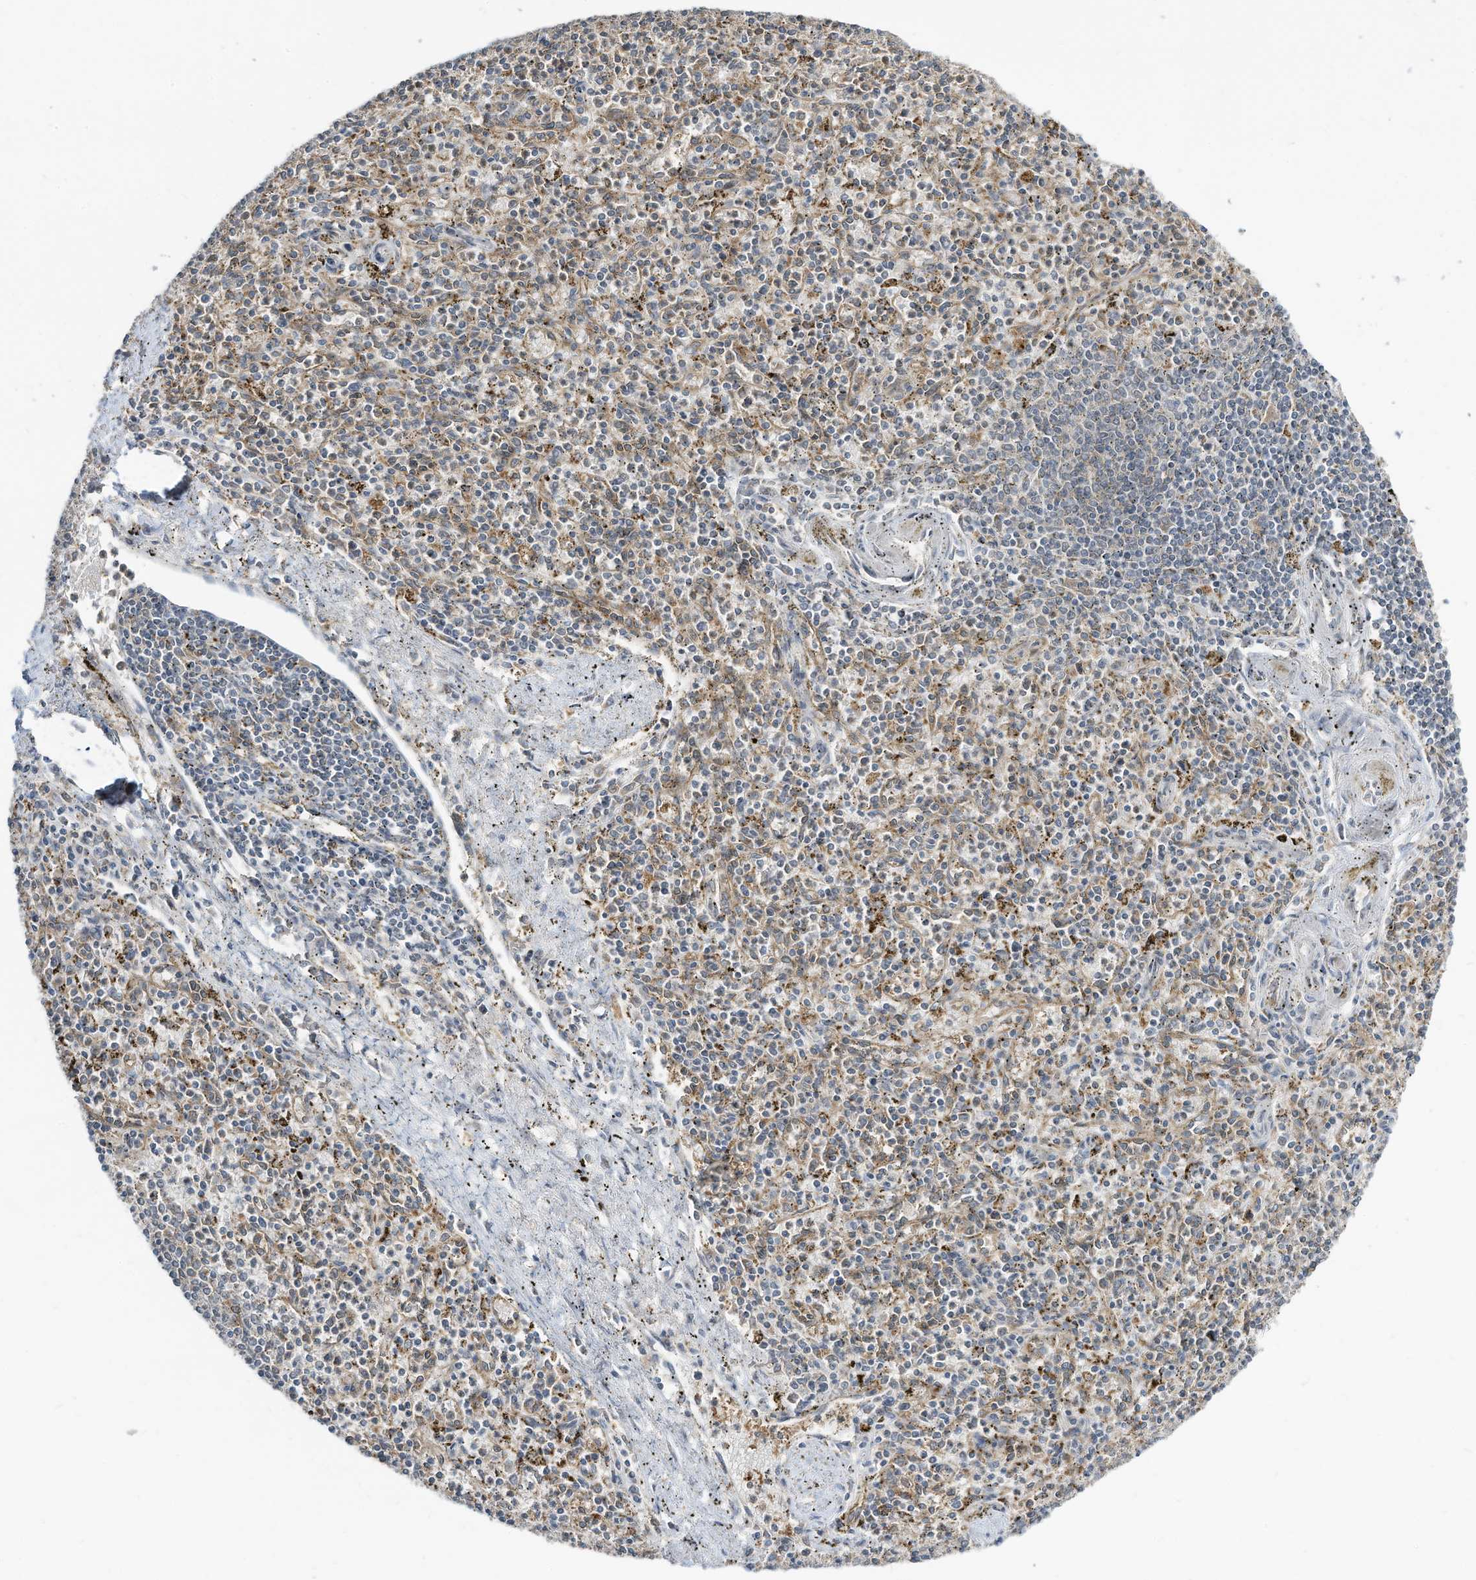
{"staining": {"intensity": "weak", "quantity": "<25%", "location": "cytoplasmic/membranous"}, "tissue": "spleen", "cell_type": "Cells in red pulp", "image_type": "normal", "snomed": [{"axis": "morphology", "description": "Normal tissue, NOS"}, {"axis": "topography", "description": "Spleen"}], "caption": "The IHC histopathology image has no significant expression in cells in red pulp of spleen. (DAB (3,3'-diaminobenzidine) IHC, high magnification).", "gene": "DZIP3", "patient": {"sex": "male", "age": 72}}